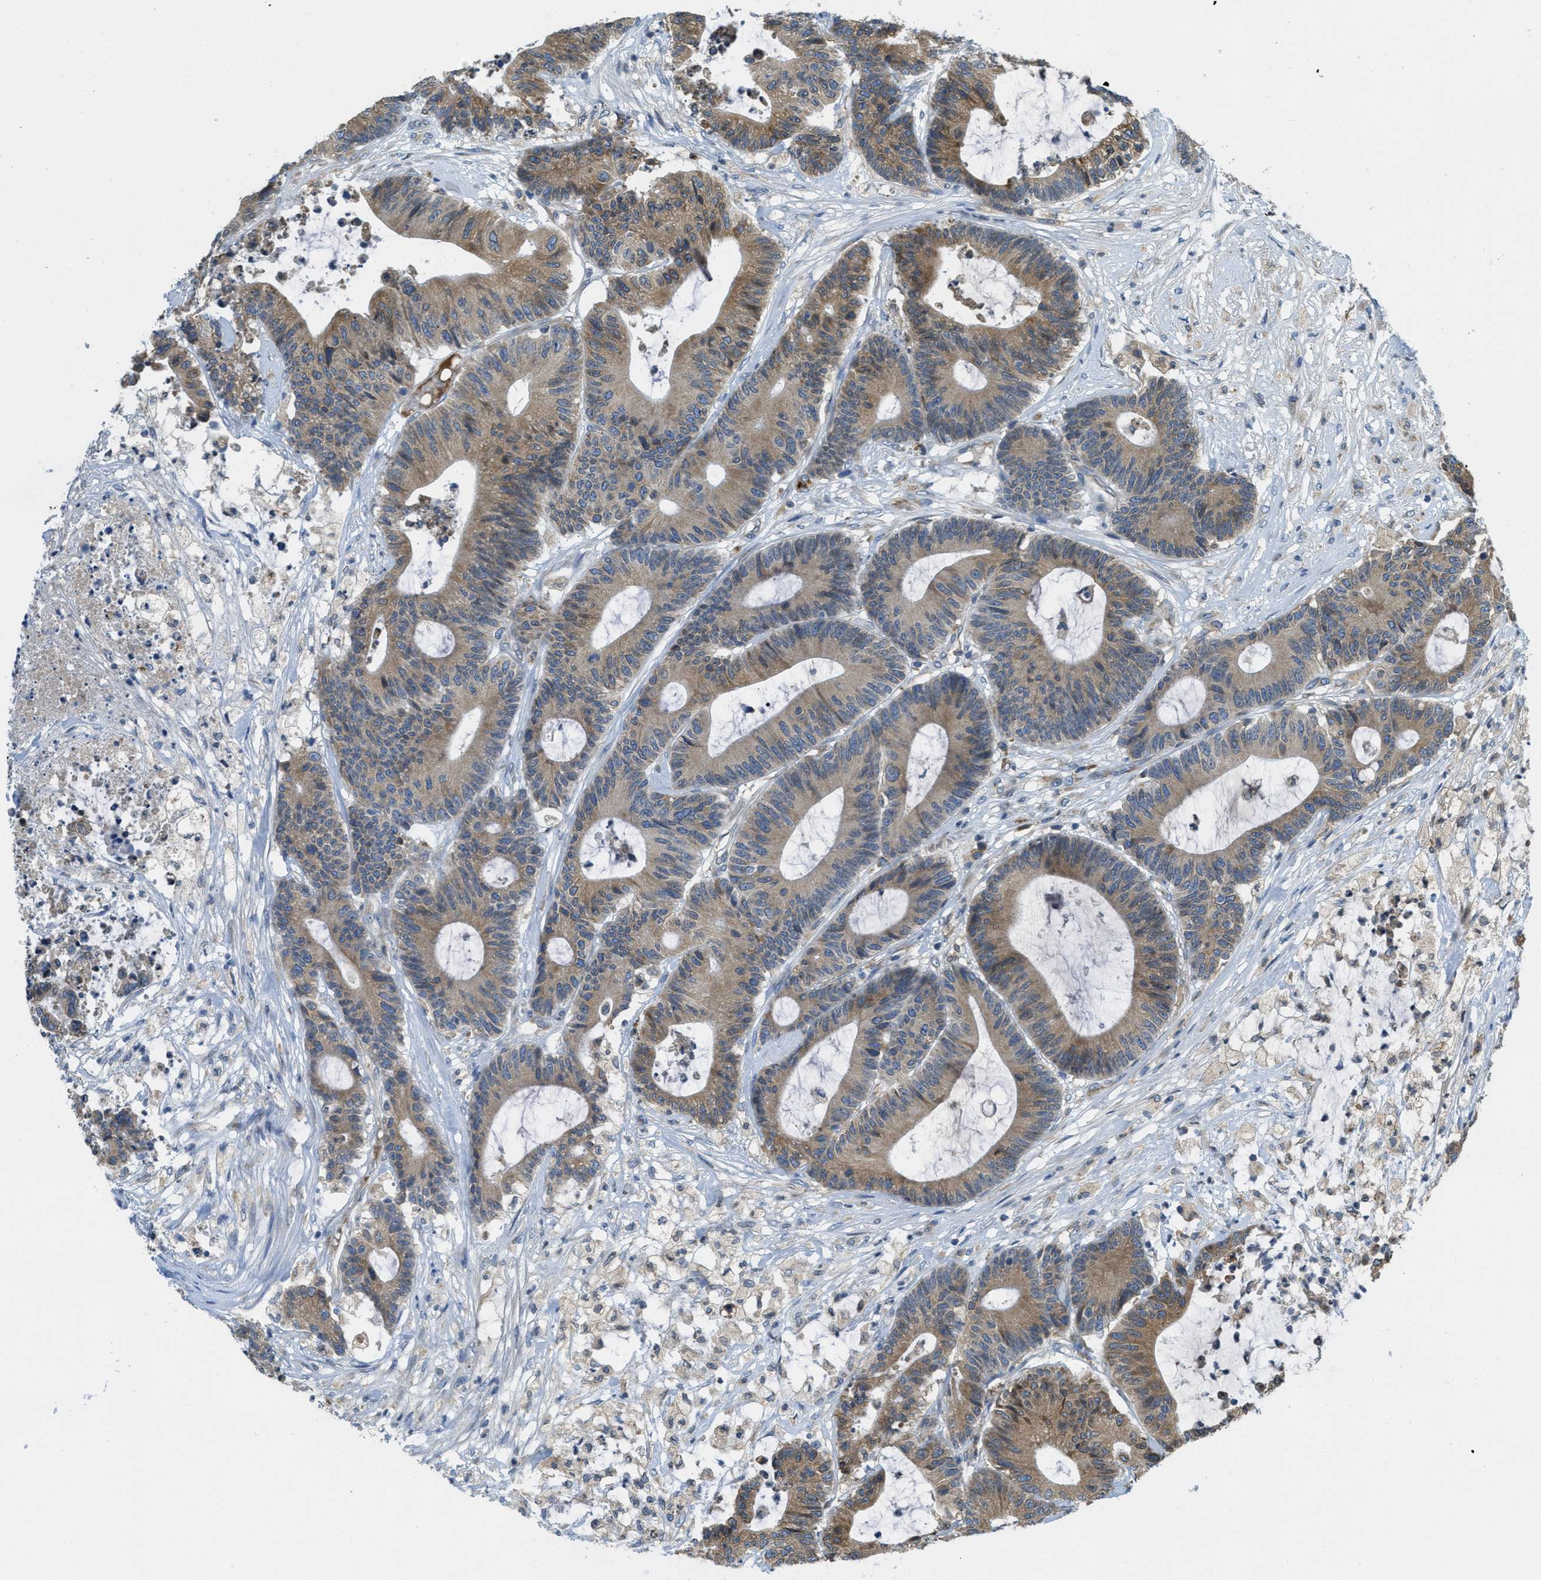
{"staining": {"intensity": "moderate", "quantity": ">75%", "location": "cytoplasmic/membranous"}, "tissue": "colorectal cancer", "cell_type": "Tumor cells", "image_type": "cancer", "snomed": [{"axis": "morphology", "description": "Adenocarcinoma, NOS"}, {"axis": "topography", "description": "Colon"}], "caption": "Brown immunohistochemical staining in colorectal adenocarcinoma displays moderate cytoplasmic/membranous positivity in about >75% of tumor cells. The staining was performed using DAB (3,3'-diaminobenzidine) to visualize the protein expression in brown, while the nuclei were stained in blue with hematoxylin (Magnification: 20x).", "gene": "MPDU1", "patient": {"sex": "female", "age": 84}}